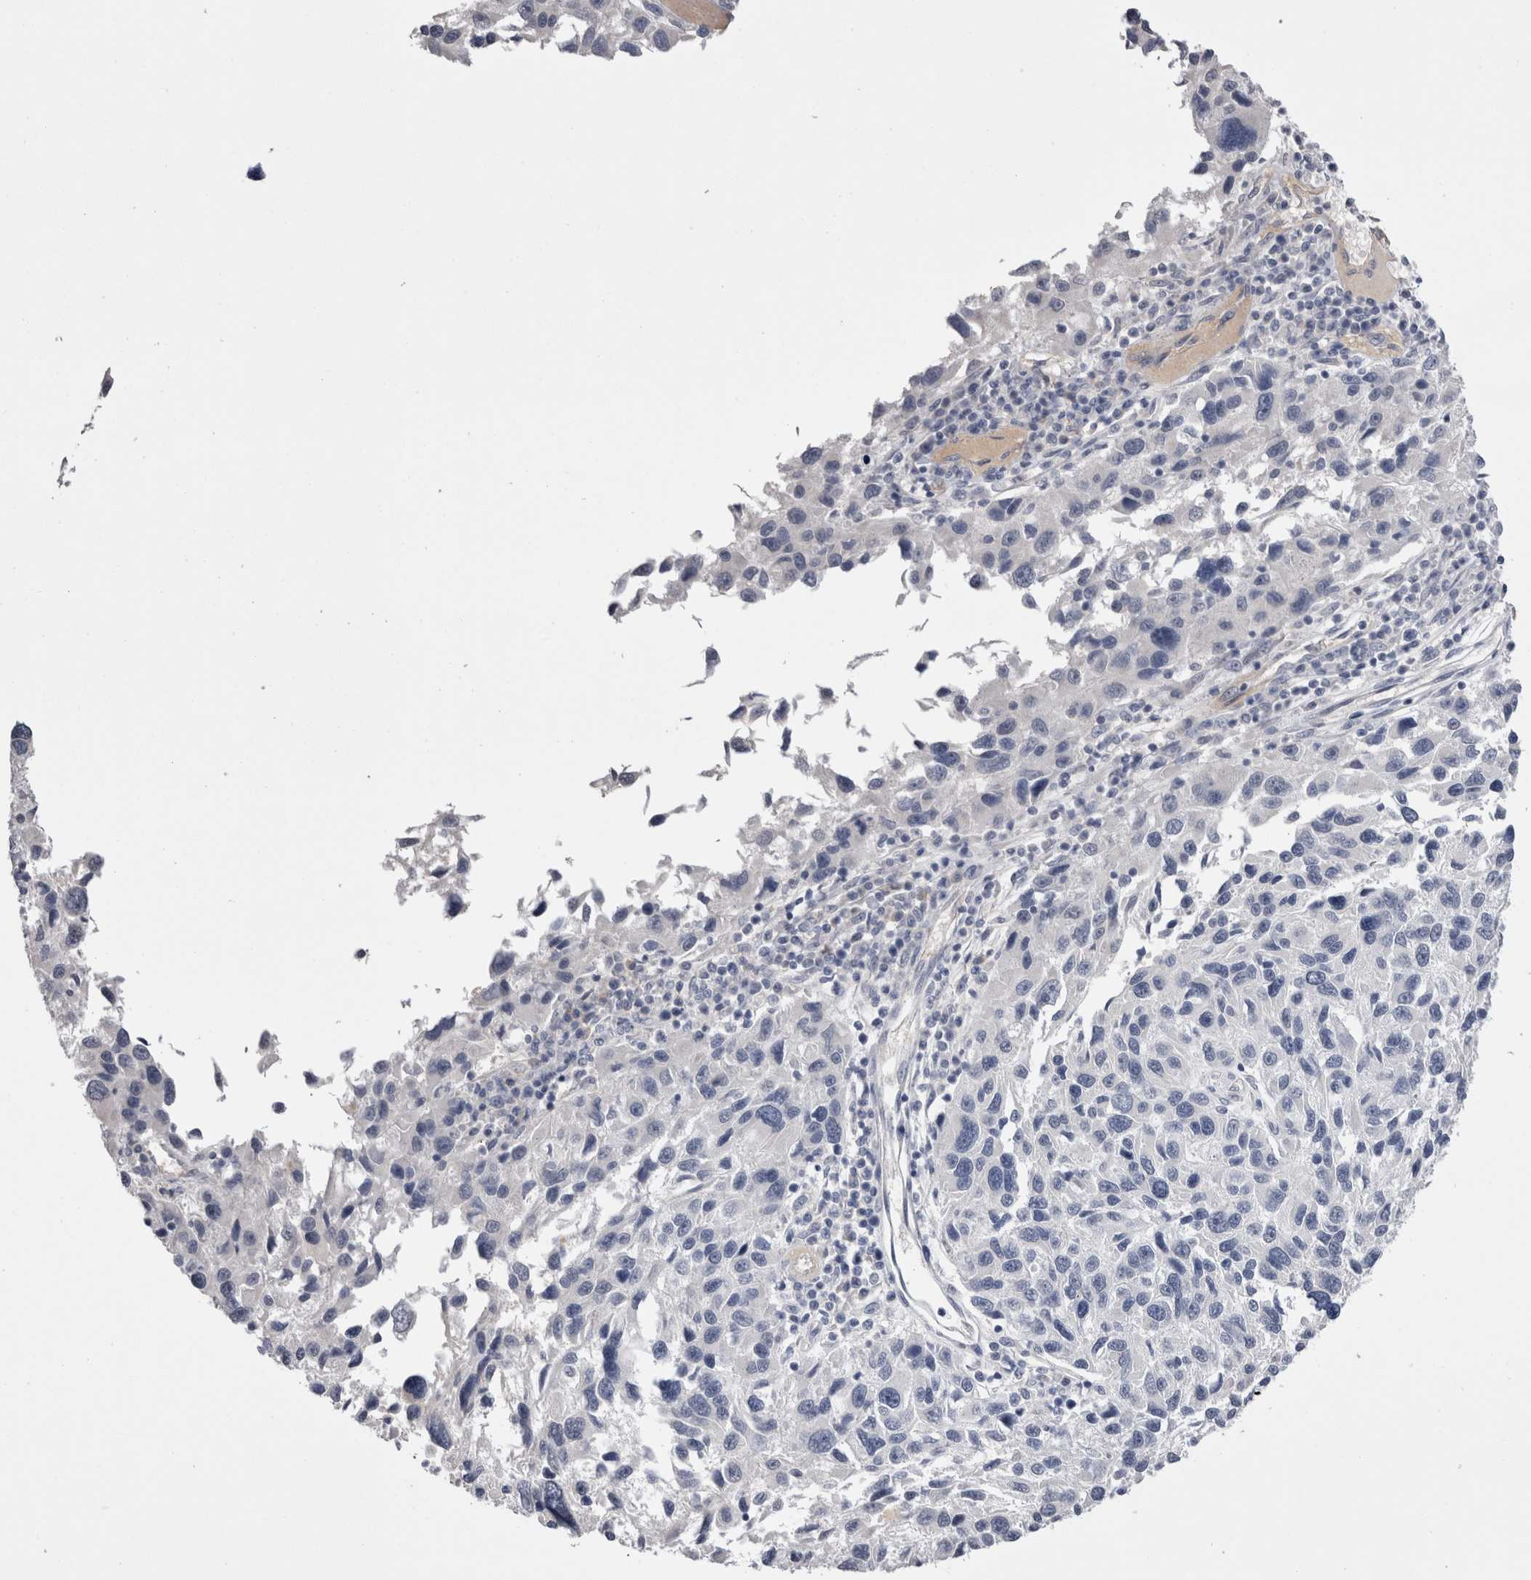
{"staining": {"intensity": "negative", "quantity": "none", "location": "none"}, "tissue": "melanoma", "cell_type": "Tumor cells", "image_type": "cancer", "snomed": [{"axis": "morphology", "description": "Malignant melanoma, NOS"}, {"axis": "topography", "description": "Skin"}], "caption": "IHC micrograph of neoplastic tissue: human melanoma stained with DAB exhibits no significant protein positivity in tumor cells. (DAB IHC with hematoxylin counter stain).", "gene": "CDHR5", "patient": {"sex": "male", "age": 53}}